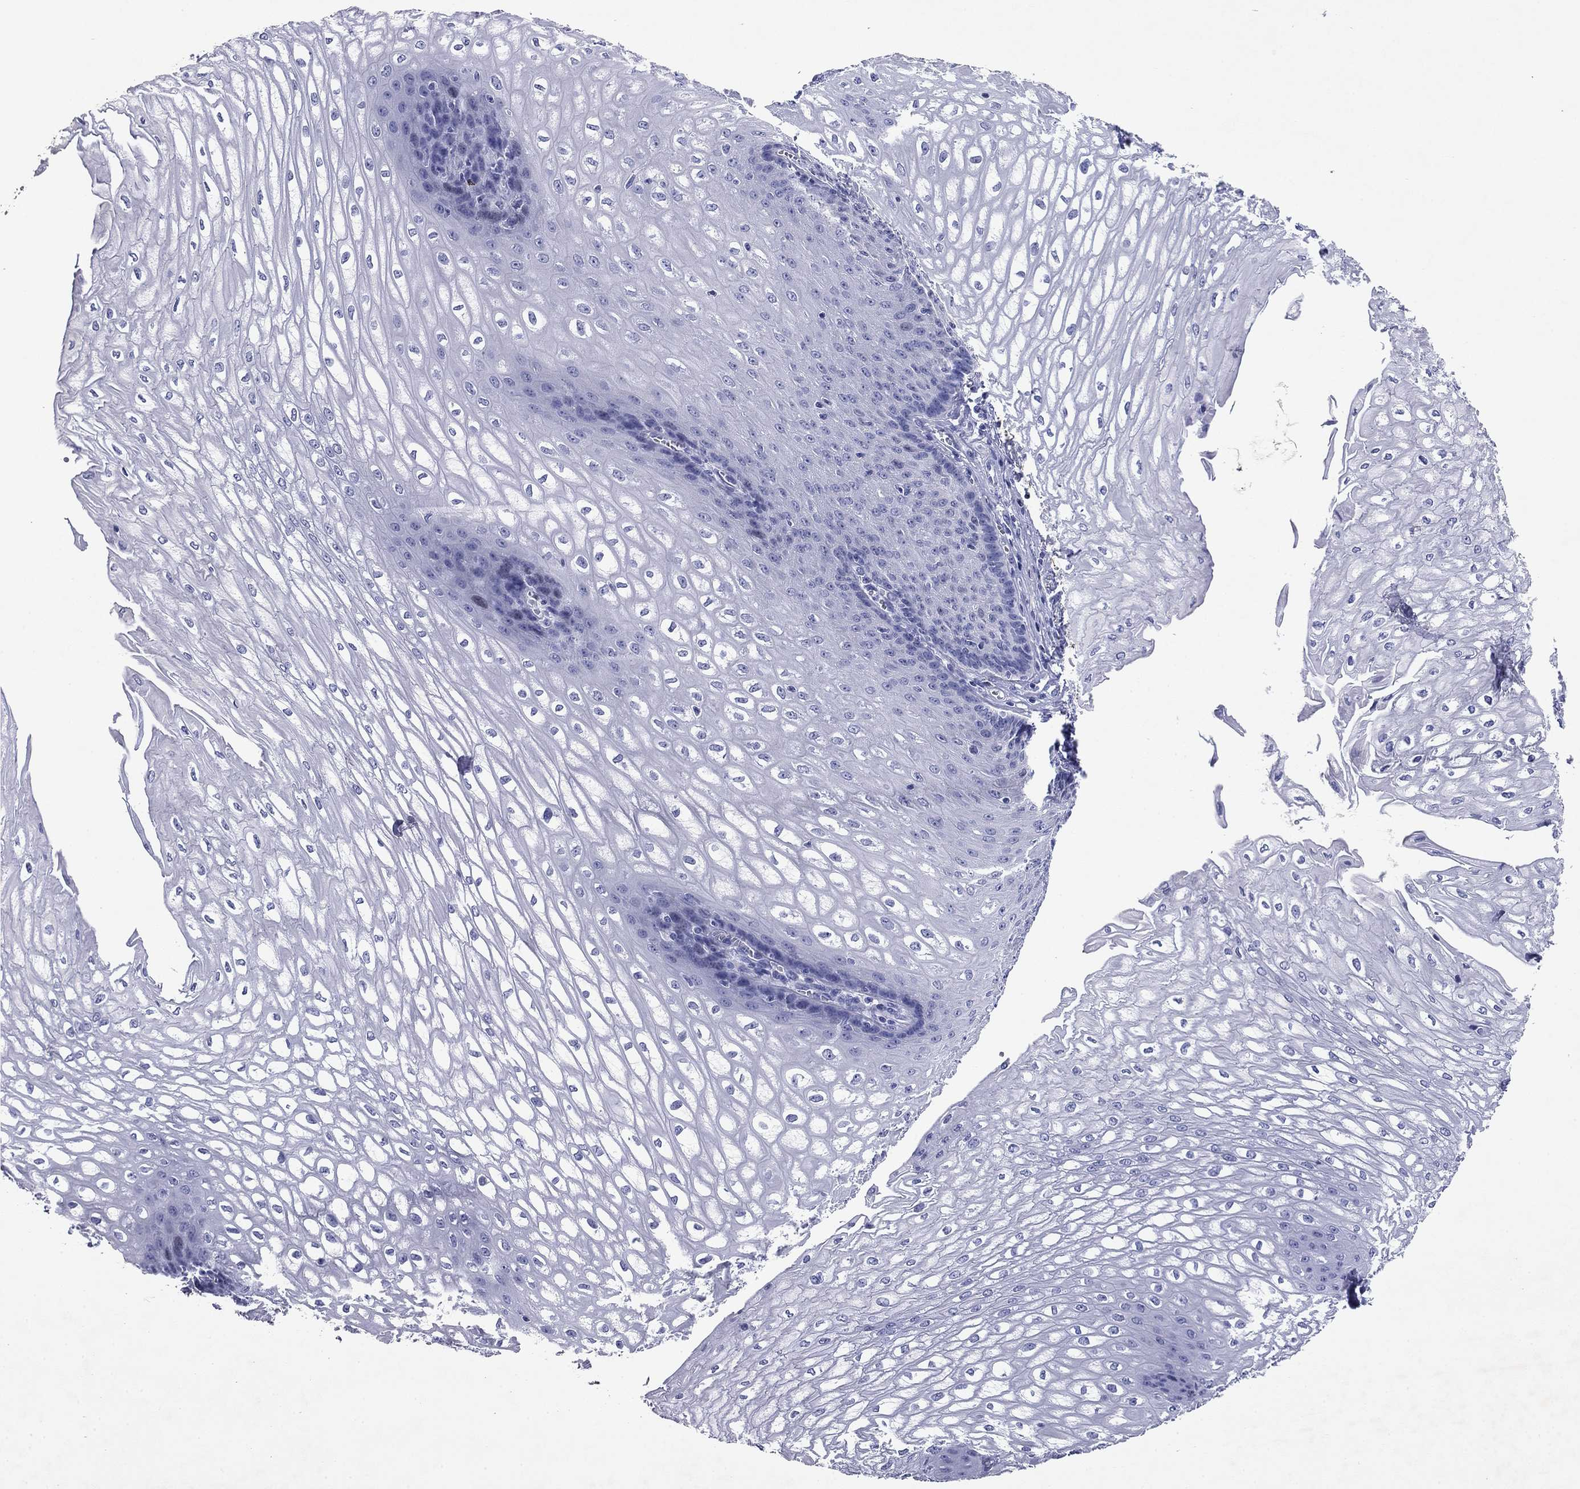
{"staining": {"intensity": "negative", "quantity": "none", "location": "none"}, "tissue": "esophagus", "cell_type": "Squamous epithelial cells", "image_type": "normal", "snomed": [{"axis": "morphology", "description": "Normal tissue, NOS"}, {"axis": "topography", "description": "Esophagus"}], "caption": "IHC micrograph of unremarkable esophagus stained for a protein (brown), which exhibits no staining in squamous epithelial cells.", "gene": "GZMK", "patient": {"sex": "male", "age": 58}}